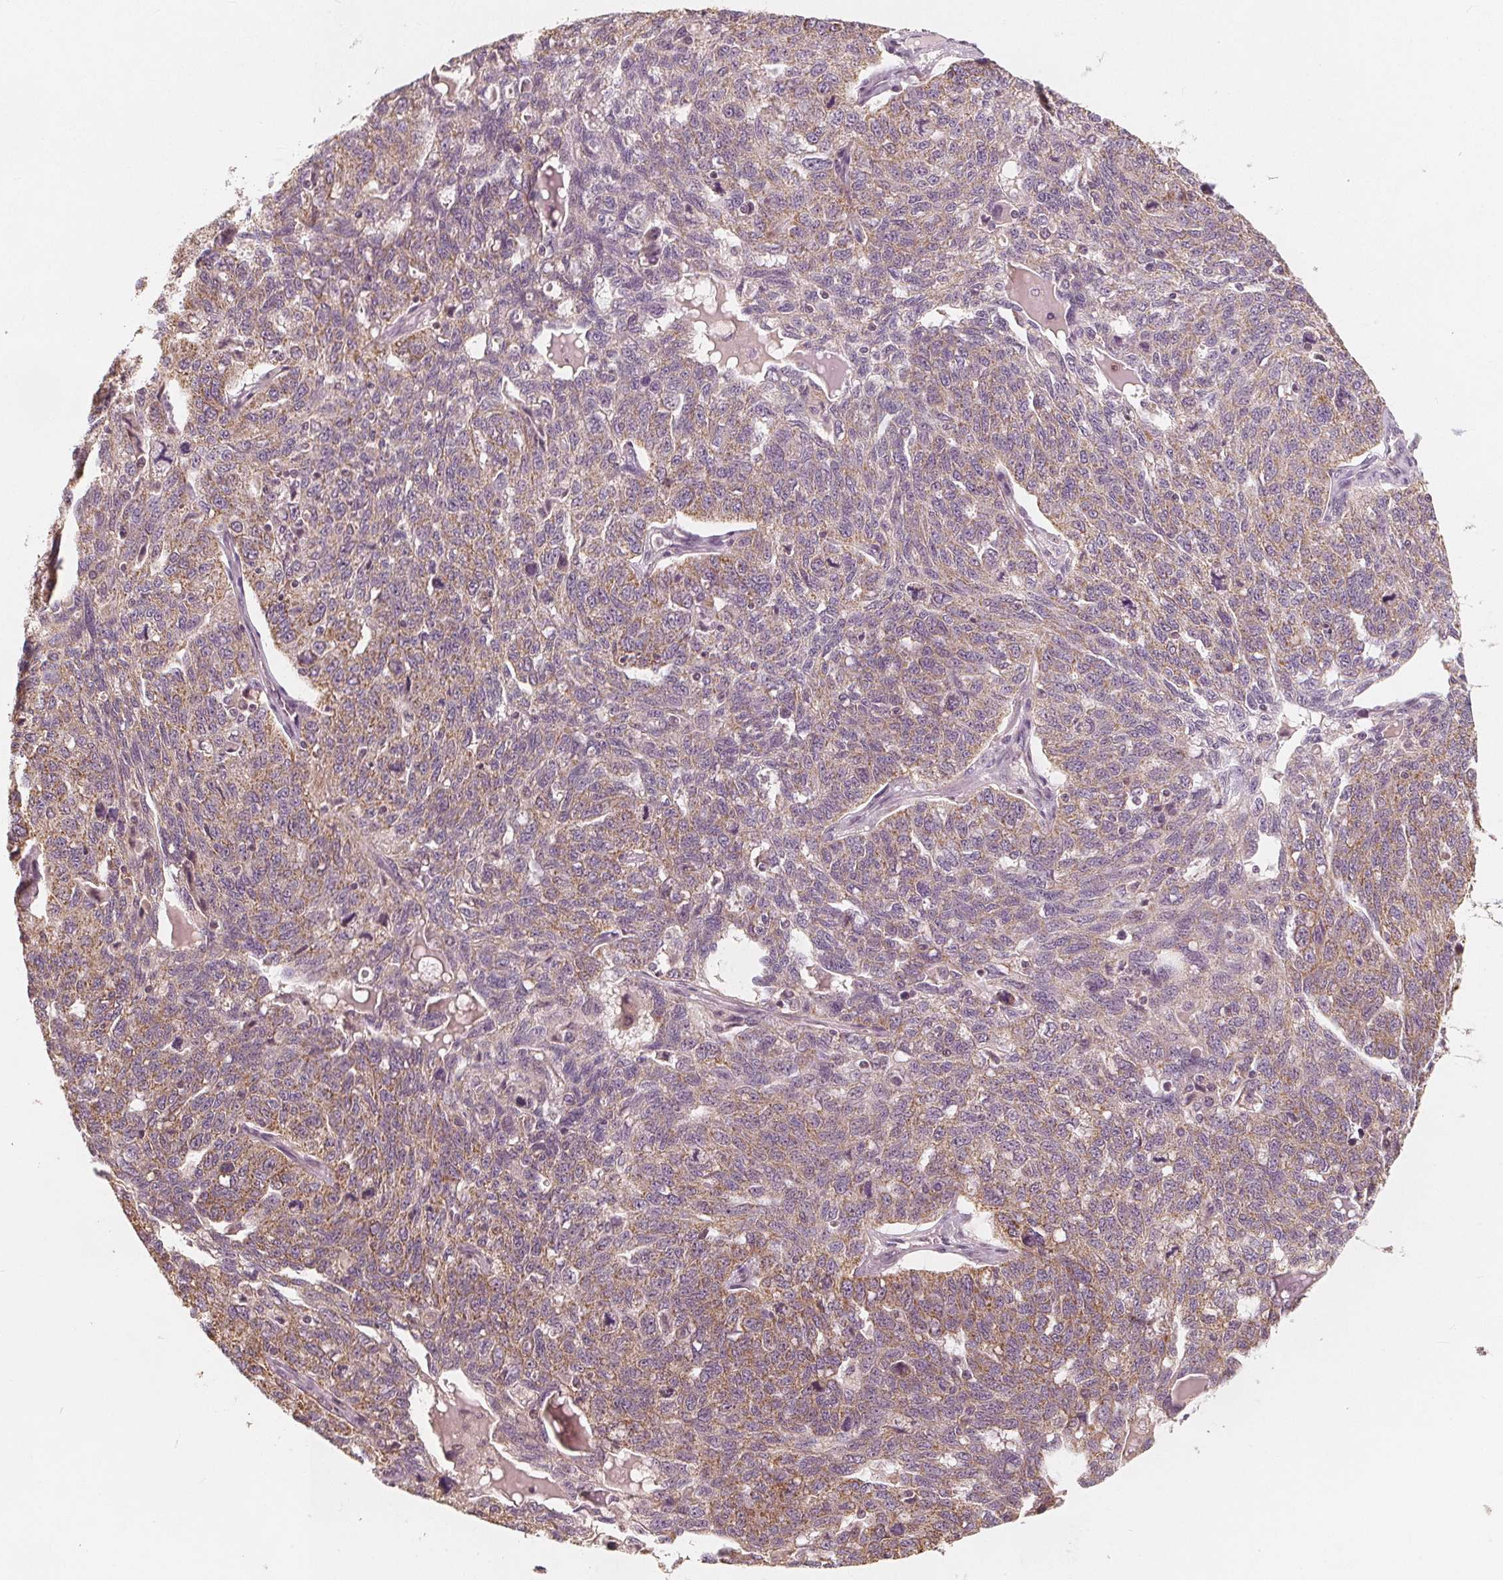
{"staining": {"intensity": "weak", "quantity": "25%-75%", "location": "cytoplasmic/membranous"}, "tissue": "ovarian cancer", "cell_type": "Tumor cells", "image_type": "cancer", "snomed": [{"axis": "morphology", "description": "Cystadenocarcinoma, serous, NOS"}, {"axis": "topography", "description": "Ovary"}], "caption": "Weak cytoplasmic/membranous staining for a protein is identified in approximately 25%-75% of tumor cells of ovarian serous cystadenocarcinoma using immunohistochemistry (IHC).", "gene": "PEX26", "patient": {"sex": "female", "age": 71}}